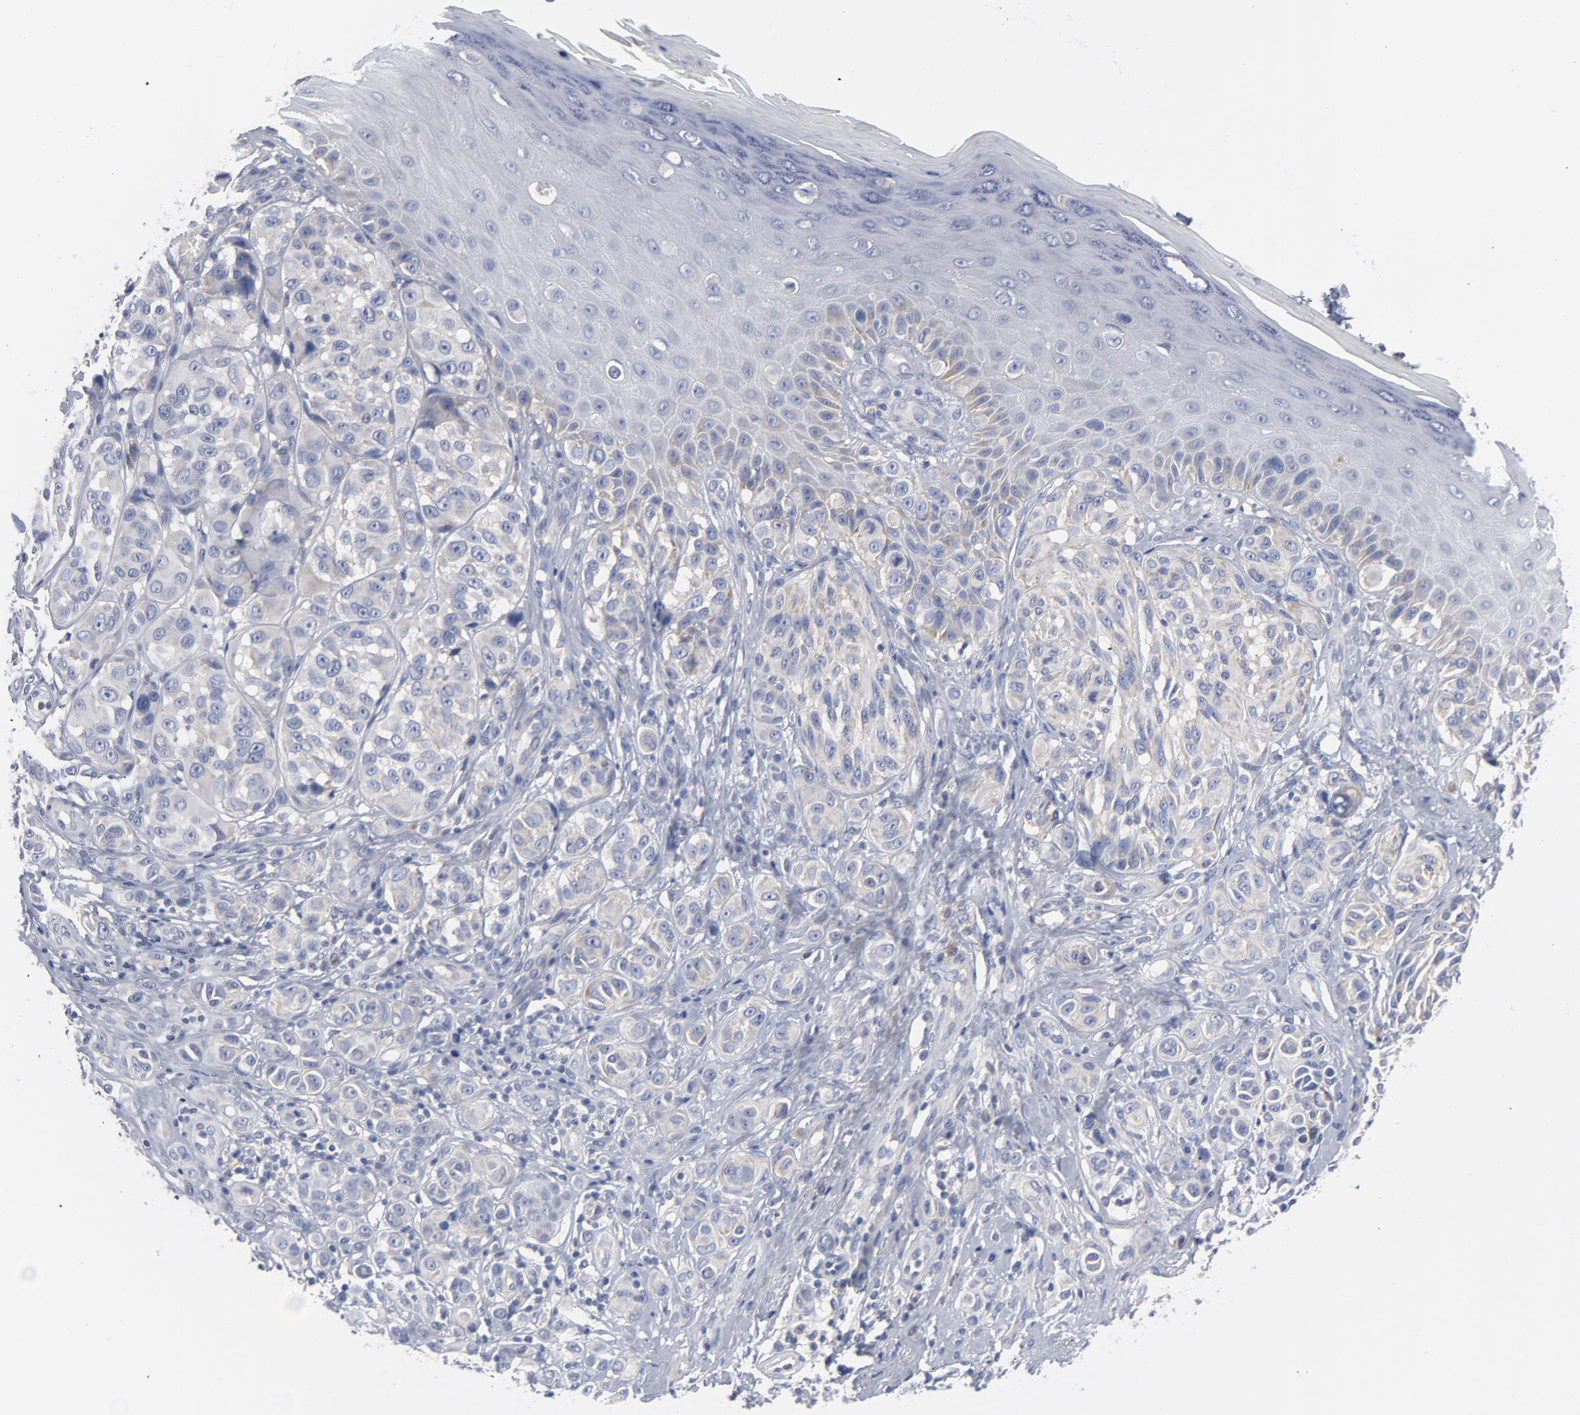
{"staining": {"intensity": "negative", "quantity": "none", "location": "none"}, "tissue": "melanoma", "cell_type": "Tumor cells", "image_type": "cancer", "snomed": [{"axis": "morphology", "description": "Malignant melanoma, NOS"}, {"axis": "topography", "description": "Skin"}], "caption": "An image of human melanoma is negative for staining in tumor cells. (Brightfield microscopy of DAB (3,3'-diaminobenzidine) immunohistochemistry (IHC) at high magnification).", "gene": "CD86", "patient": {"sex": "male", "age": 57}}